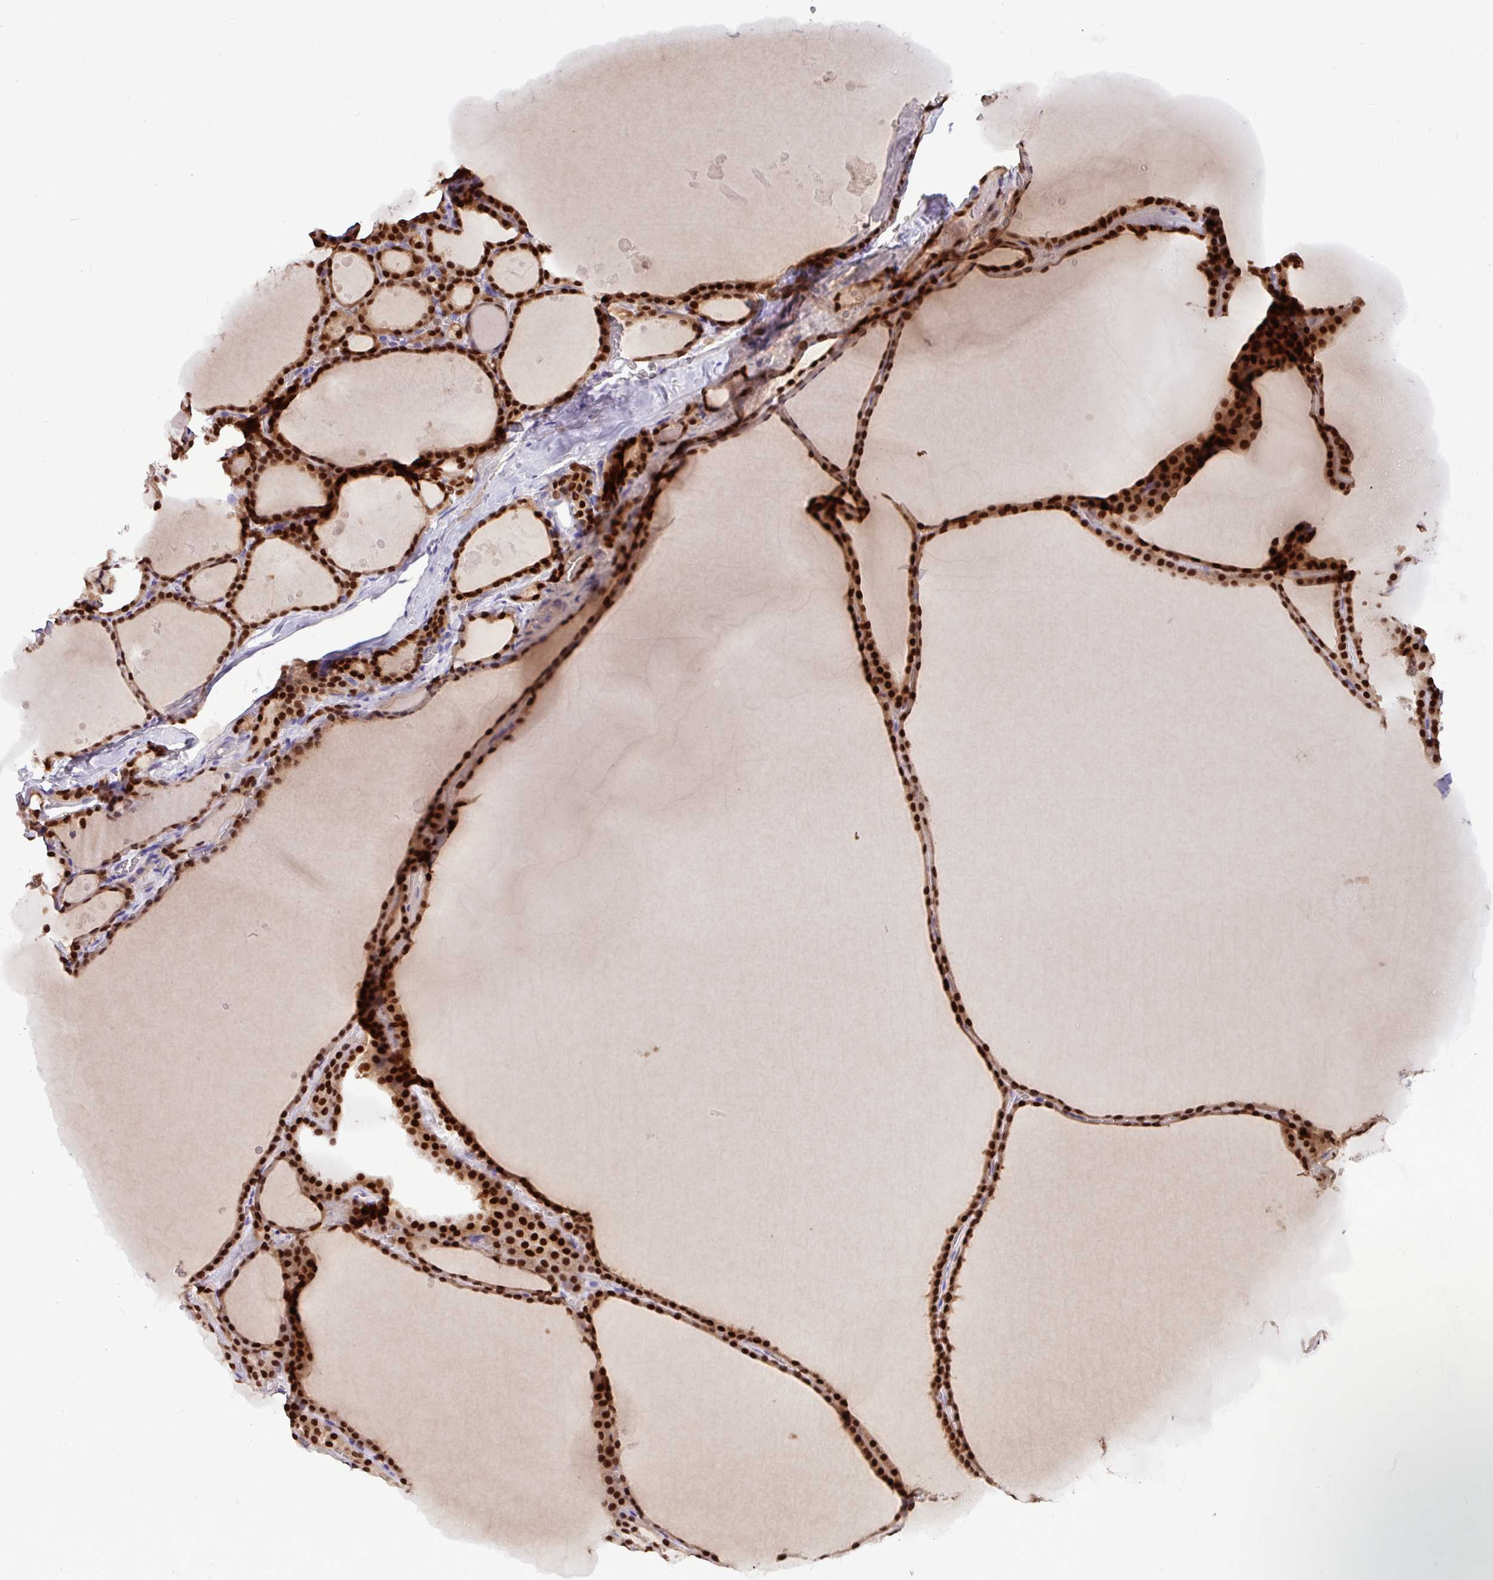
{"staining": {"intensity": "strong", "quantity": ">75%", "location": "nuclear"}, "tissue": "thyroid gland", "cell_type": "Glandular cells", "image_type": "normal", "snomed": [{"axis": "morphology", "description": "Normal tissue, NOS"}, {"axis": "topography", "description": "Thyroid gland"}], "caption": "This micrograph demonstrates immunohistochemistry staining of benign thyroid gland, with high strong nuclear staining in about >75% of glandular cells.", "gene": "PAX8", "patient": {"sex": "male", "age": 56}}